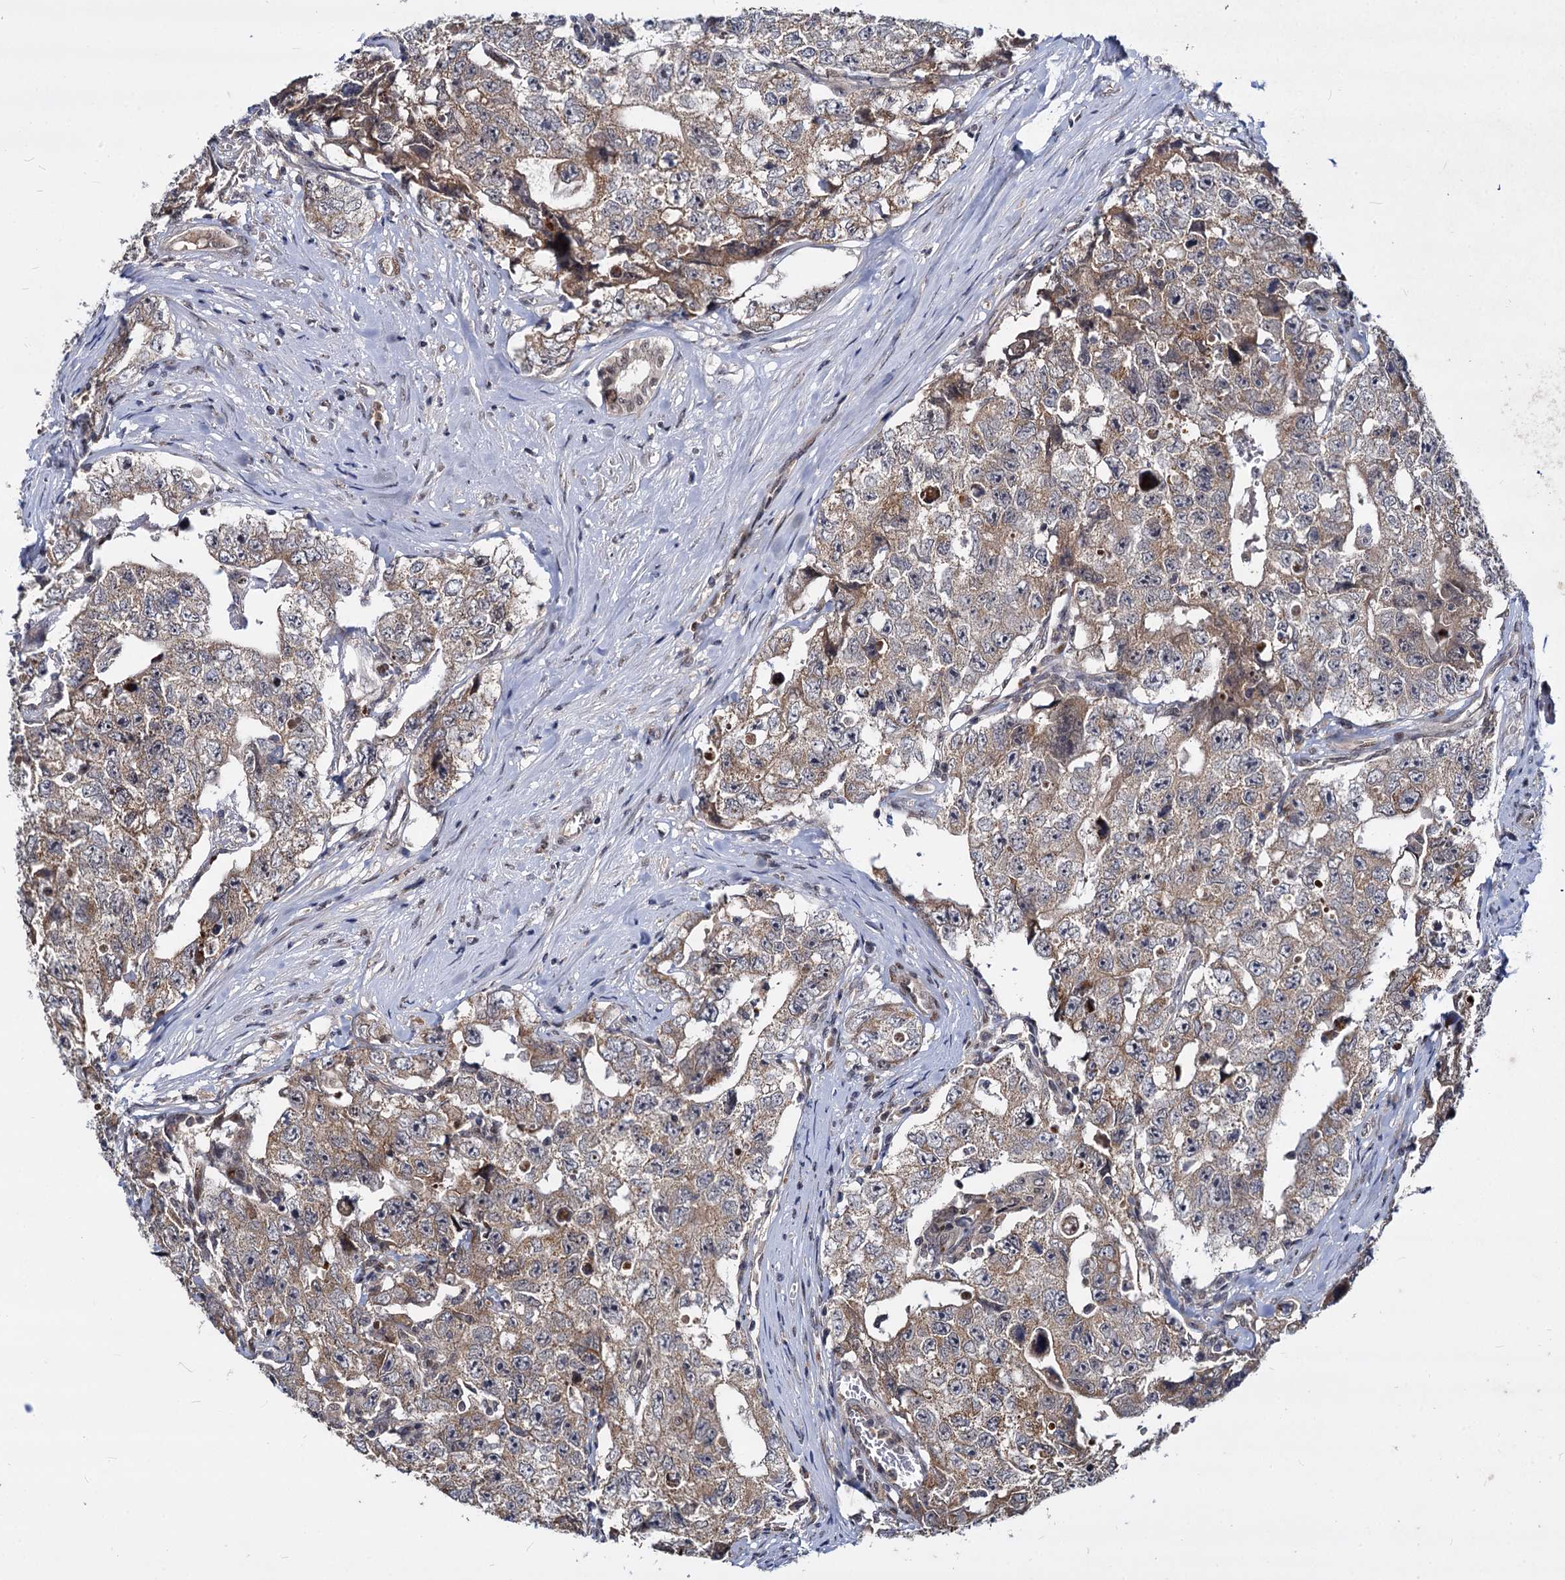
{"staining": {"intensity": "weak", "quantity": "25%-75%", "location": "cytoplasmic/membranous"}, "tissue": "testis cancer", "cell_type": "Tumor cells", "image_type": "cancer", "snomed": [{"axis": "morphology", "description": "Carcinoma, Embryonal, NOS"}, {"axis": "topography", "description": "Testis"}], "caption": "Weak cytoplasmic/membranous staining is seen in about 25%-75% of tumor cells in embryonal carcinoma (testis). (DAB IHC with brightfield microscopy, high magnification).", "gene": "MAML2", "patient": {"sex": "male", "age": 17}}